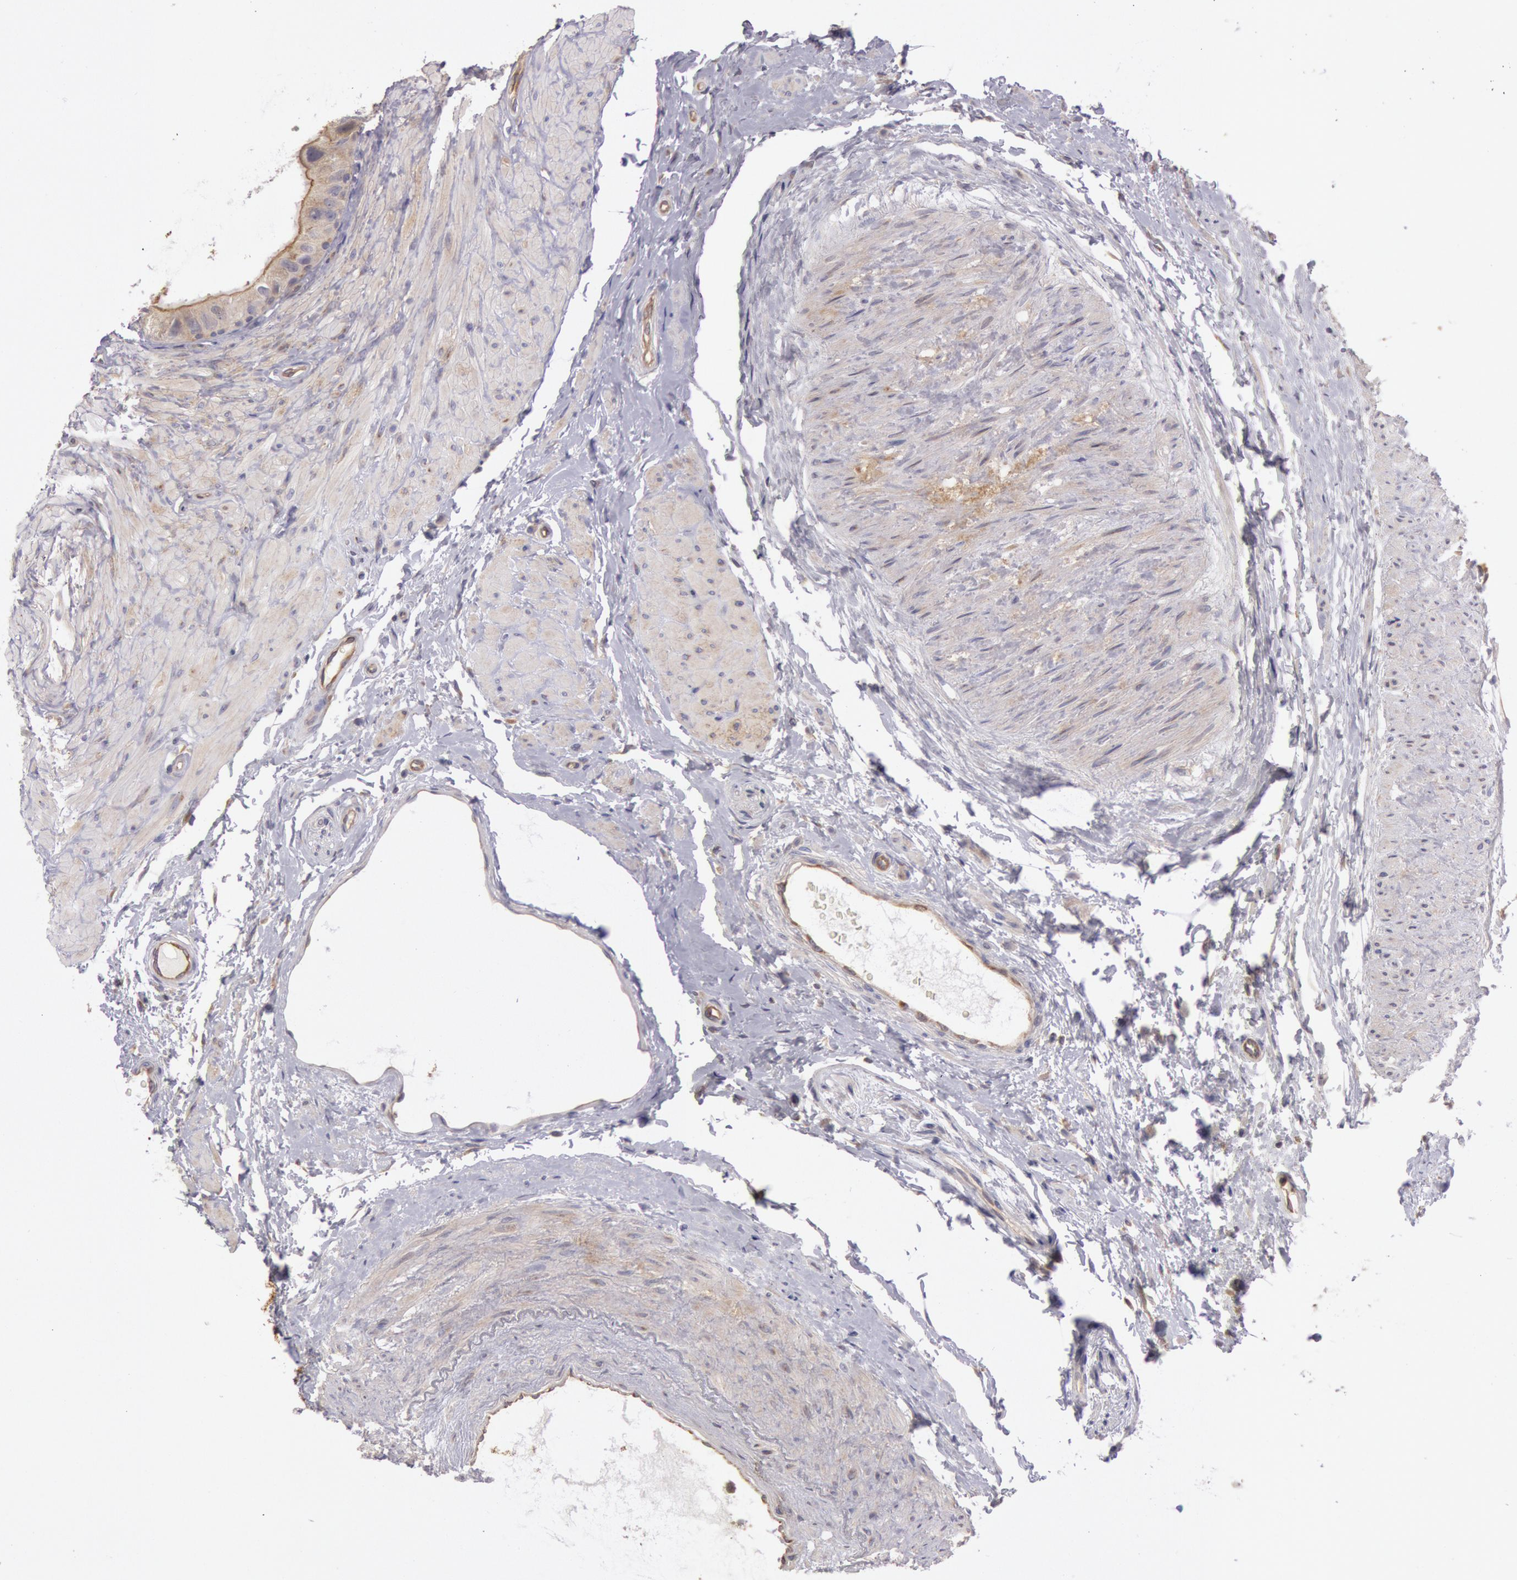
{"staining": {"intensity": "weak", "quantity": ">75%", "location": "cytoplasmic/membranous"}, "tissue": "epididymis", "cell_type": "Glandular cells", "image_type": "normal", "snomed": [{"axis": "morphology", "description": "Normal tissue, NOS"}, {"axis": "topography", "description": "Epididymis"}], "caption": "Protein analysis of unremarkable epididymis displays weak cytoplasmic/membranous expression in approximately >75% of glandular cells.", "gene": "AMOTL1", "patient": {"sex": "male", "age": 68}}